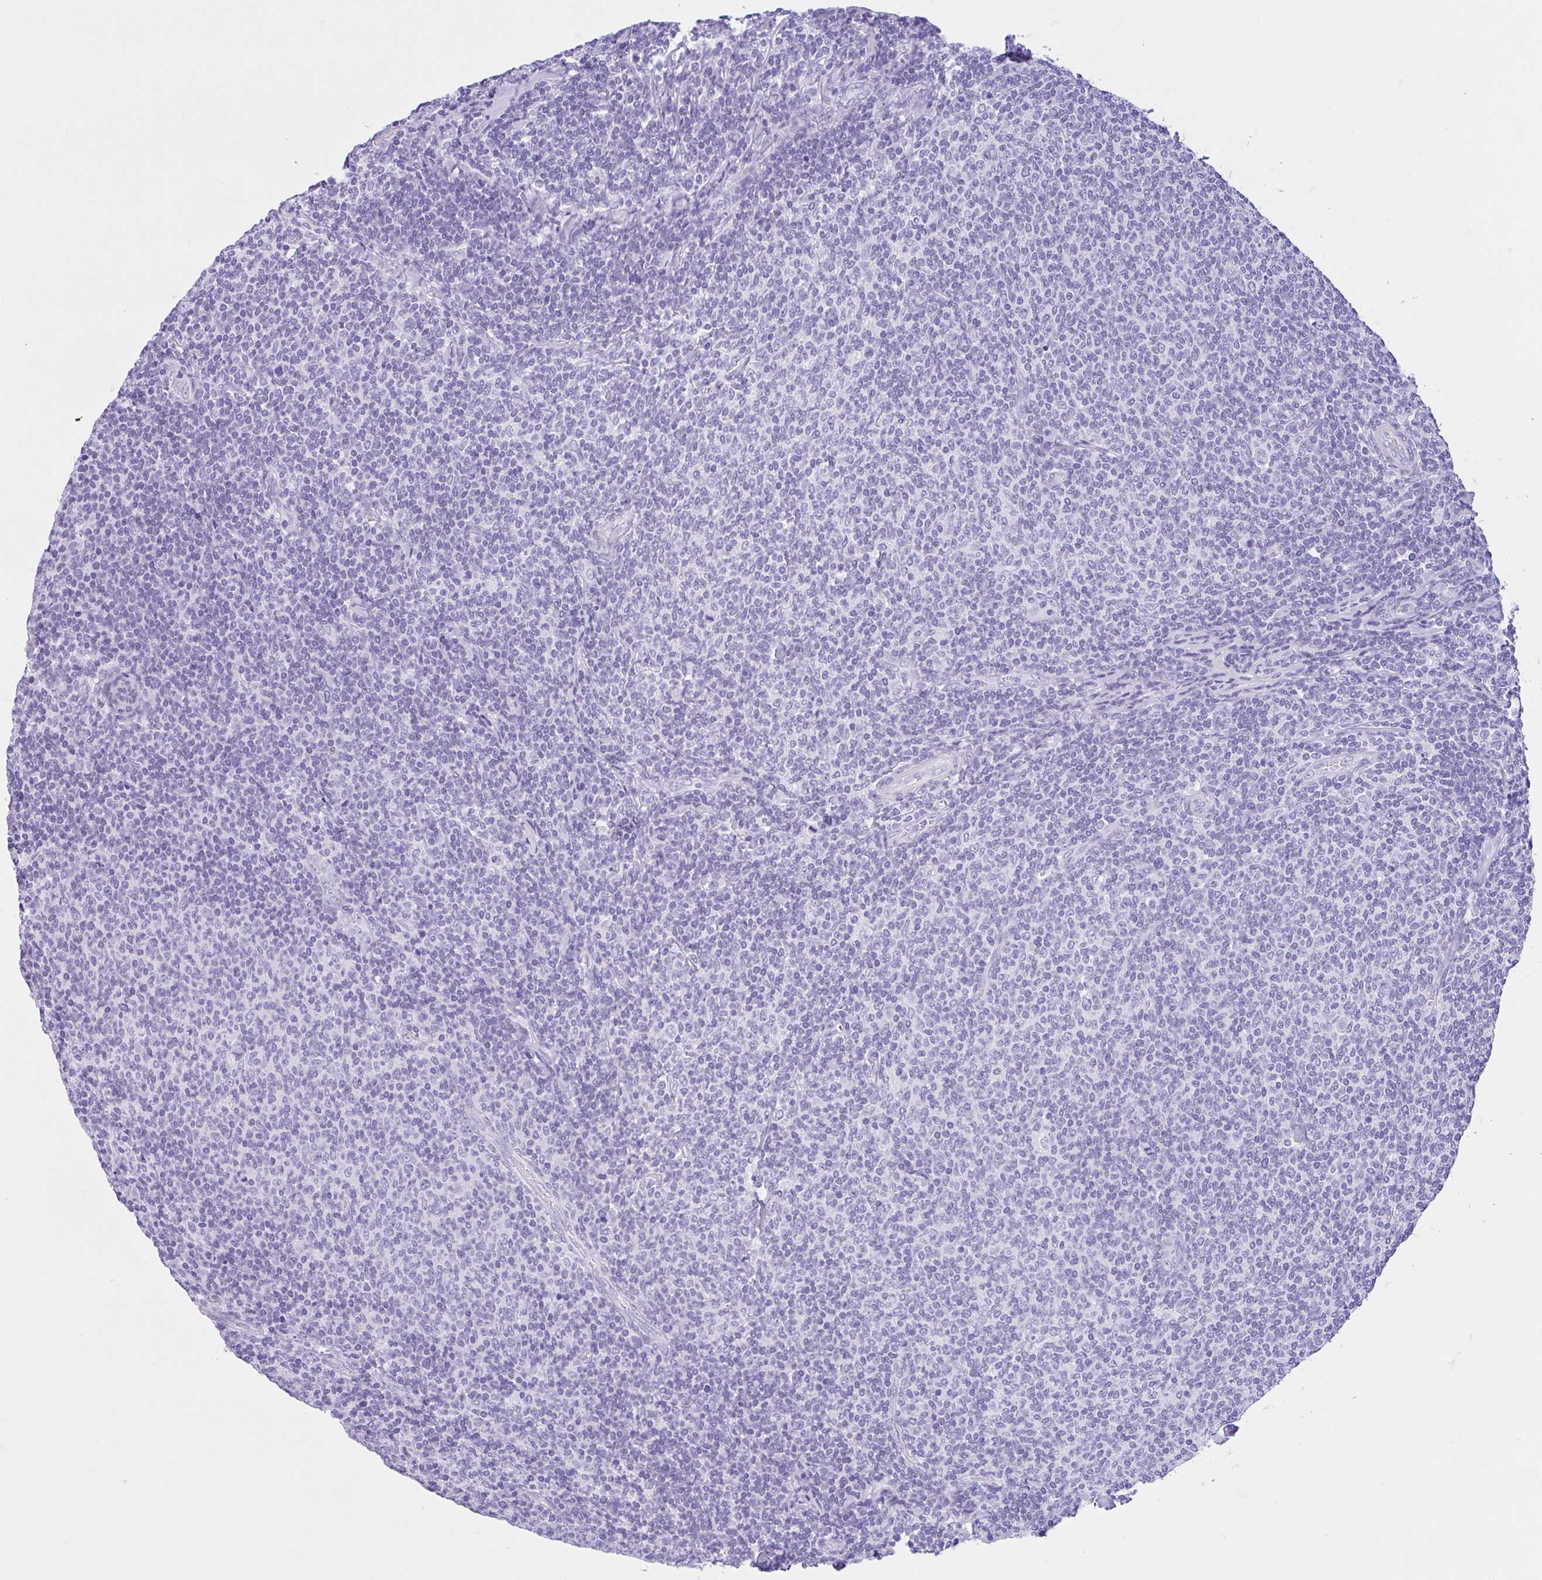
{"staining": {"intensity": "negative", "quantity": "none", "location": "none"}, "tissue": "lymphoma", "cell_type": "Tumor cells", "image_type": "cancer", "snomed": [{"axis": "morphology", "description": "Malignant lymphoma, non-Hodgkin's type, Low grade"}, {"axis": "topography", "description": "Lymph node"}], "caption": "Low-grade malignant lymphoma, non-Hodgkin's type was stained to show a protein in brown. There is no significant positivity in tumor cells.", "gene": "IAPP", "patient": {"sex": "male", "age": 52}}